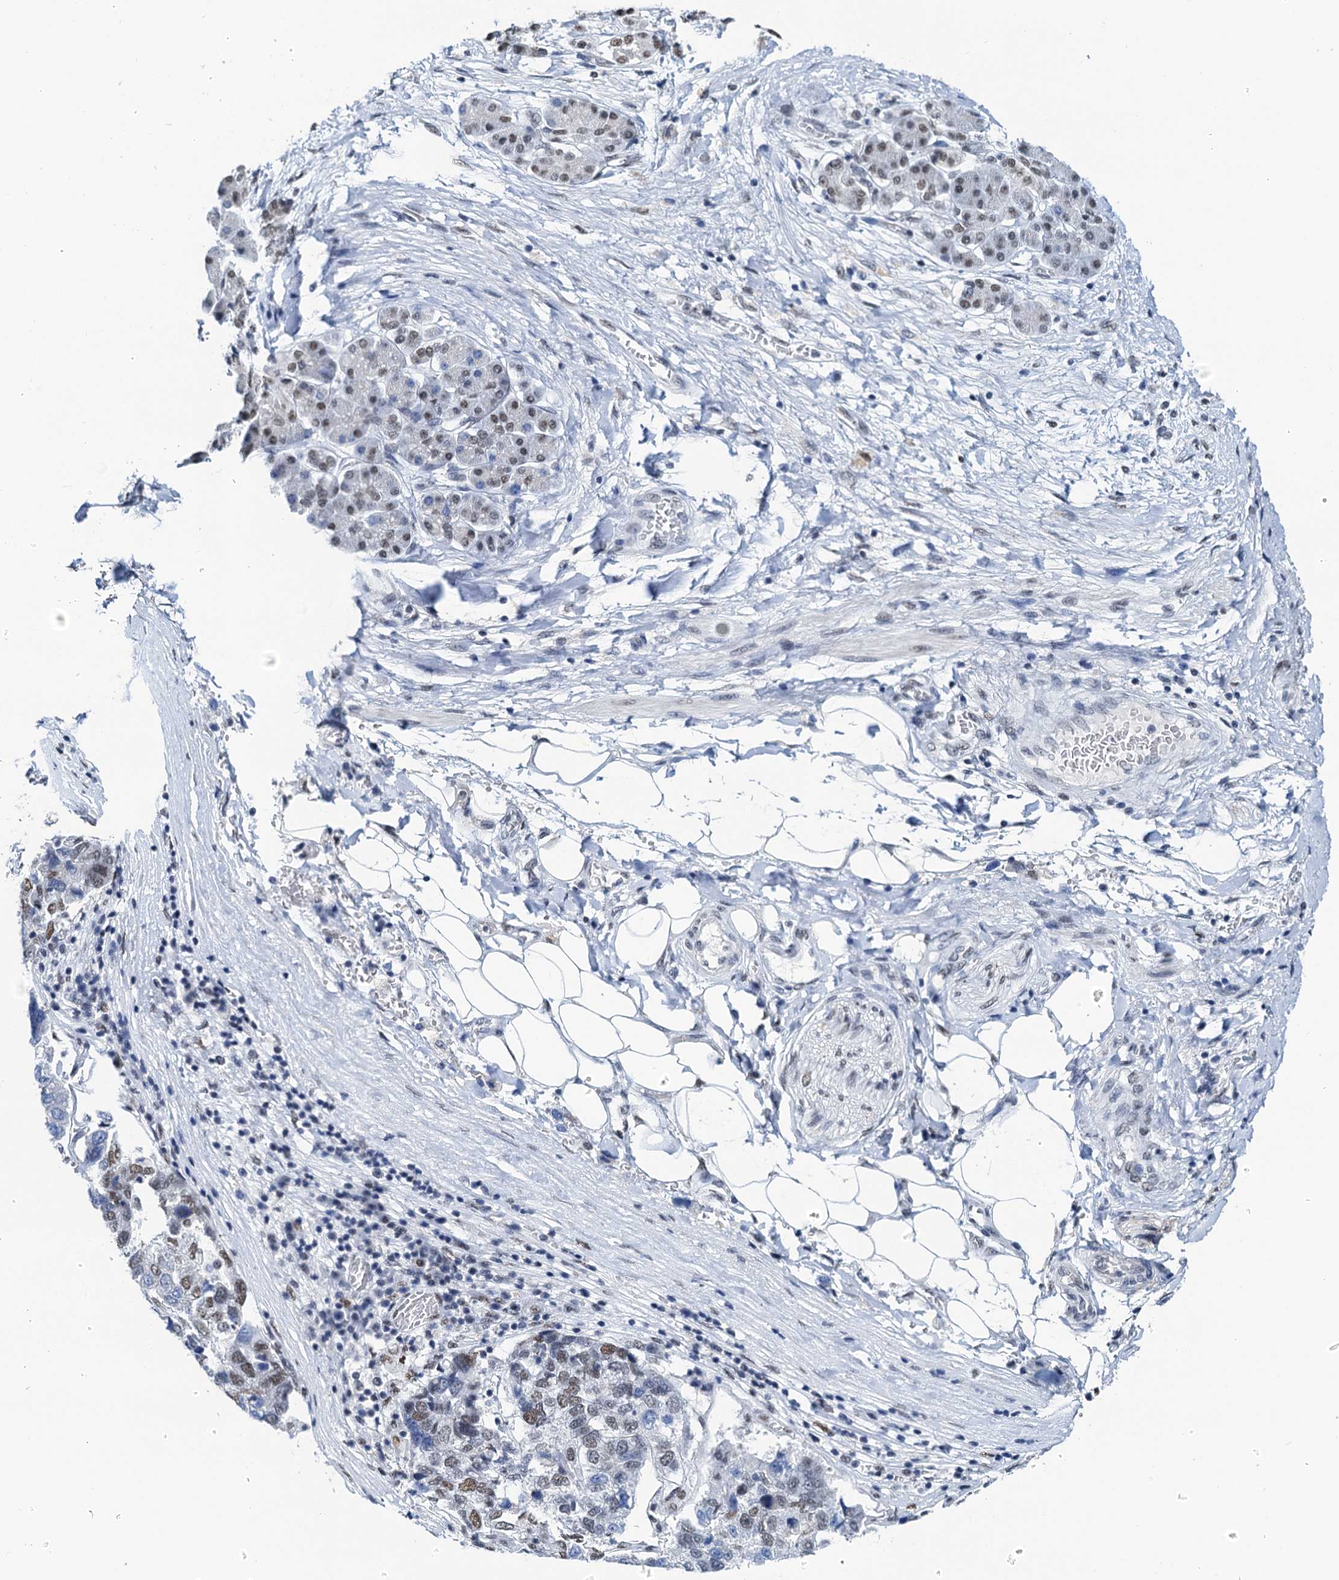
{"staining": {"intensity": "moderate", "quantity": "<25%", "location": "nuclear"}, "tissue": "pancreatic cancer", "cell_type": "Tumor cells", "image_type": "cancer", "snomed": [{"axis": "morphology", "description": "Adenocarcinoma, NOS"}, {"axis": "topography", "description": "Pancreas"}], "caption": "High-magnification brightfield microscopy of pancreatic adenocarcinoma stained with DAB (3,3'-diaminobenzidine) (brown) and counterstained with hematoxylin (blue). tumor cells exhibit moderate nuclear expression is present in approximately<25% of cells. Using DAB (3,3'-diaminobenzidine) (brown) and hematoxylin (blue) stains, captured at high magnification using brightfield microscopy.", "gene": "SLTM", "patient": {"sex": "female", "age": 61}}